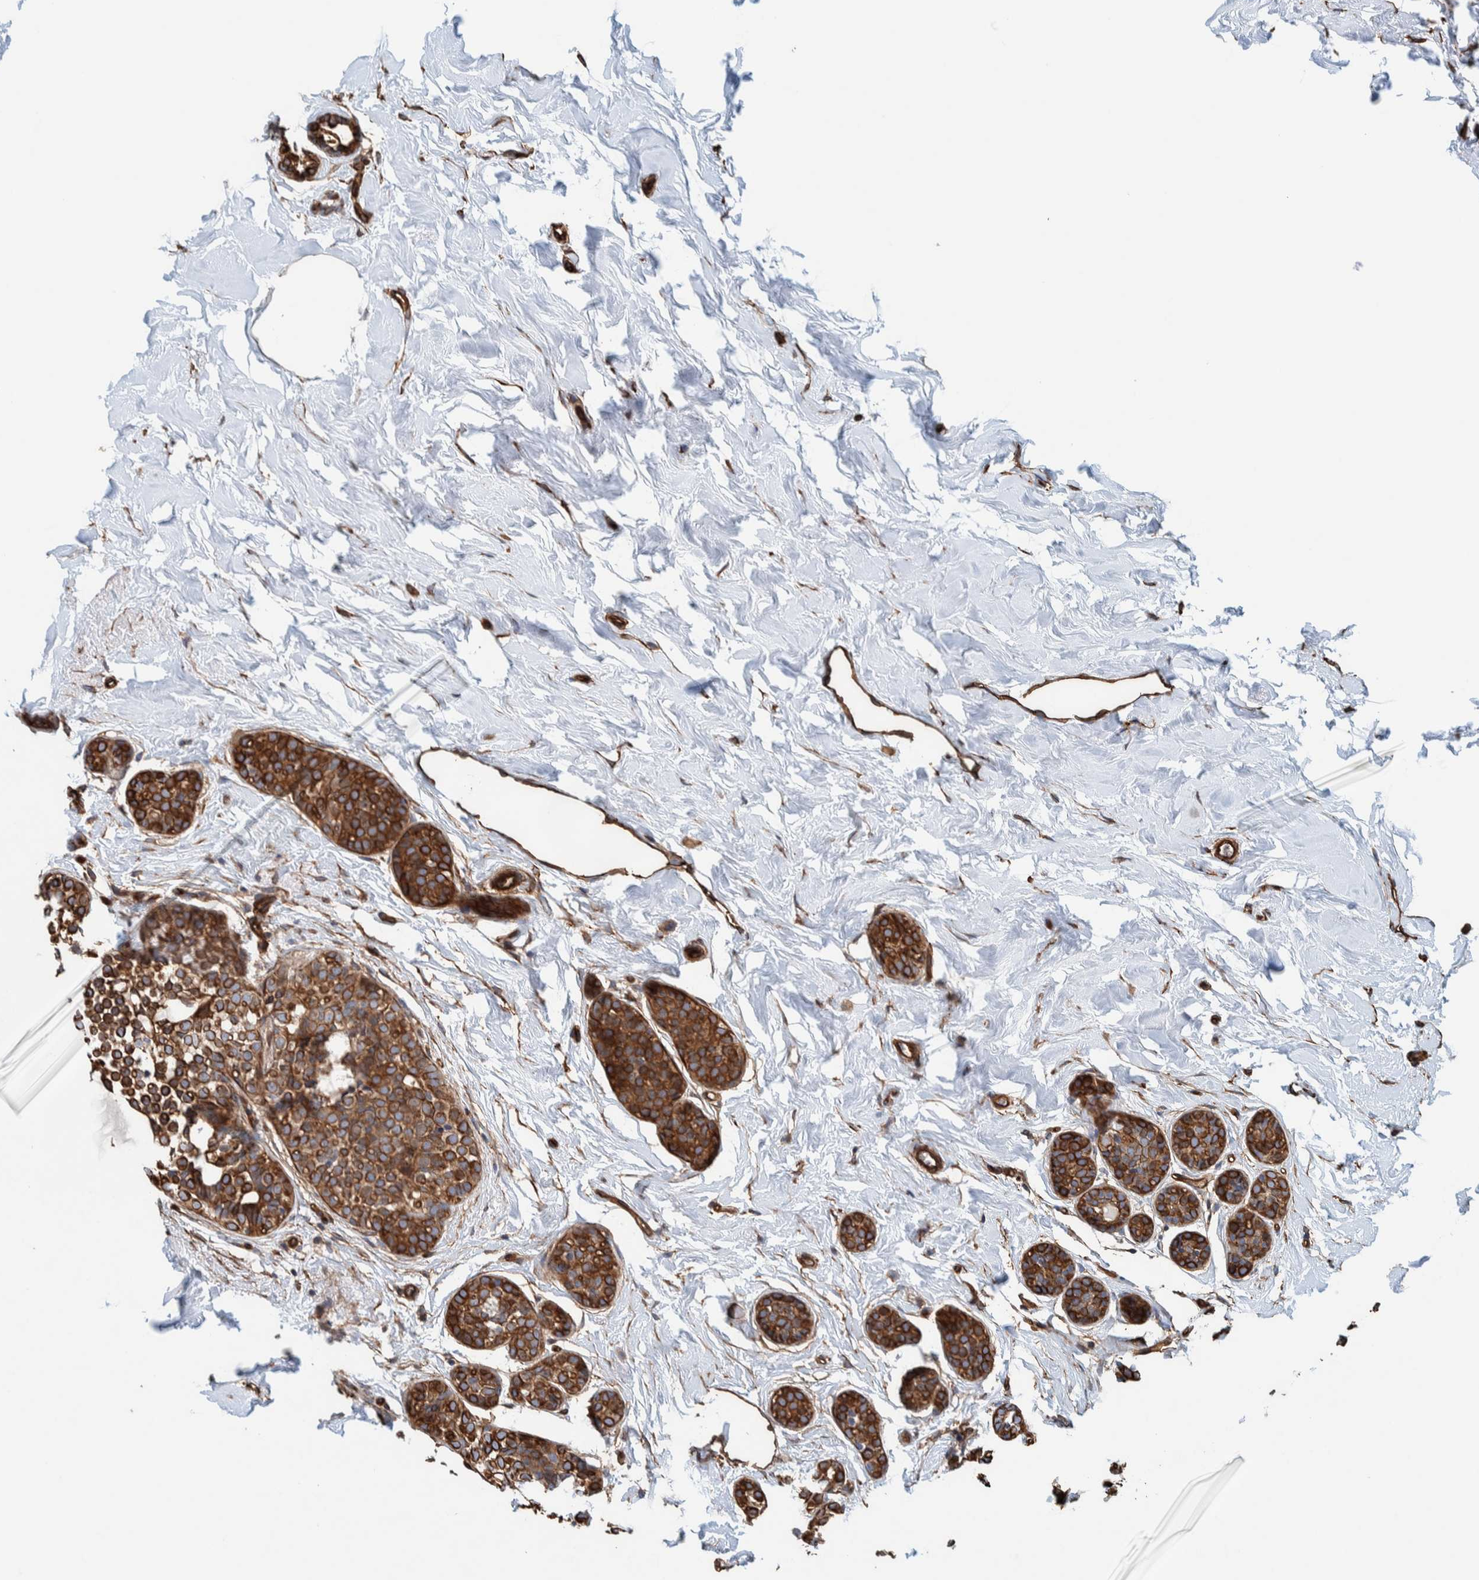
{"staining": {"intensity": "strong", "quantity": ">75%", "location": "cytoplasmic/membranous"}, "tissue": "breast cancer", "cell_type": "Tumor cells", "image_type": "cancer", "snomed": [{"axis": "morphology", "description": "Duct carcinoma"}, {"axis": "topography", "description": "Breast"}], "caption": "This image reveals IHC staining of breast cancer (intraductal carcinoma), with high strong cytoplasmic/membranous expression in about >75% of tumor cells.", "gene": "PKD1L1", "patient": {"sex": "female", "age": 55}}